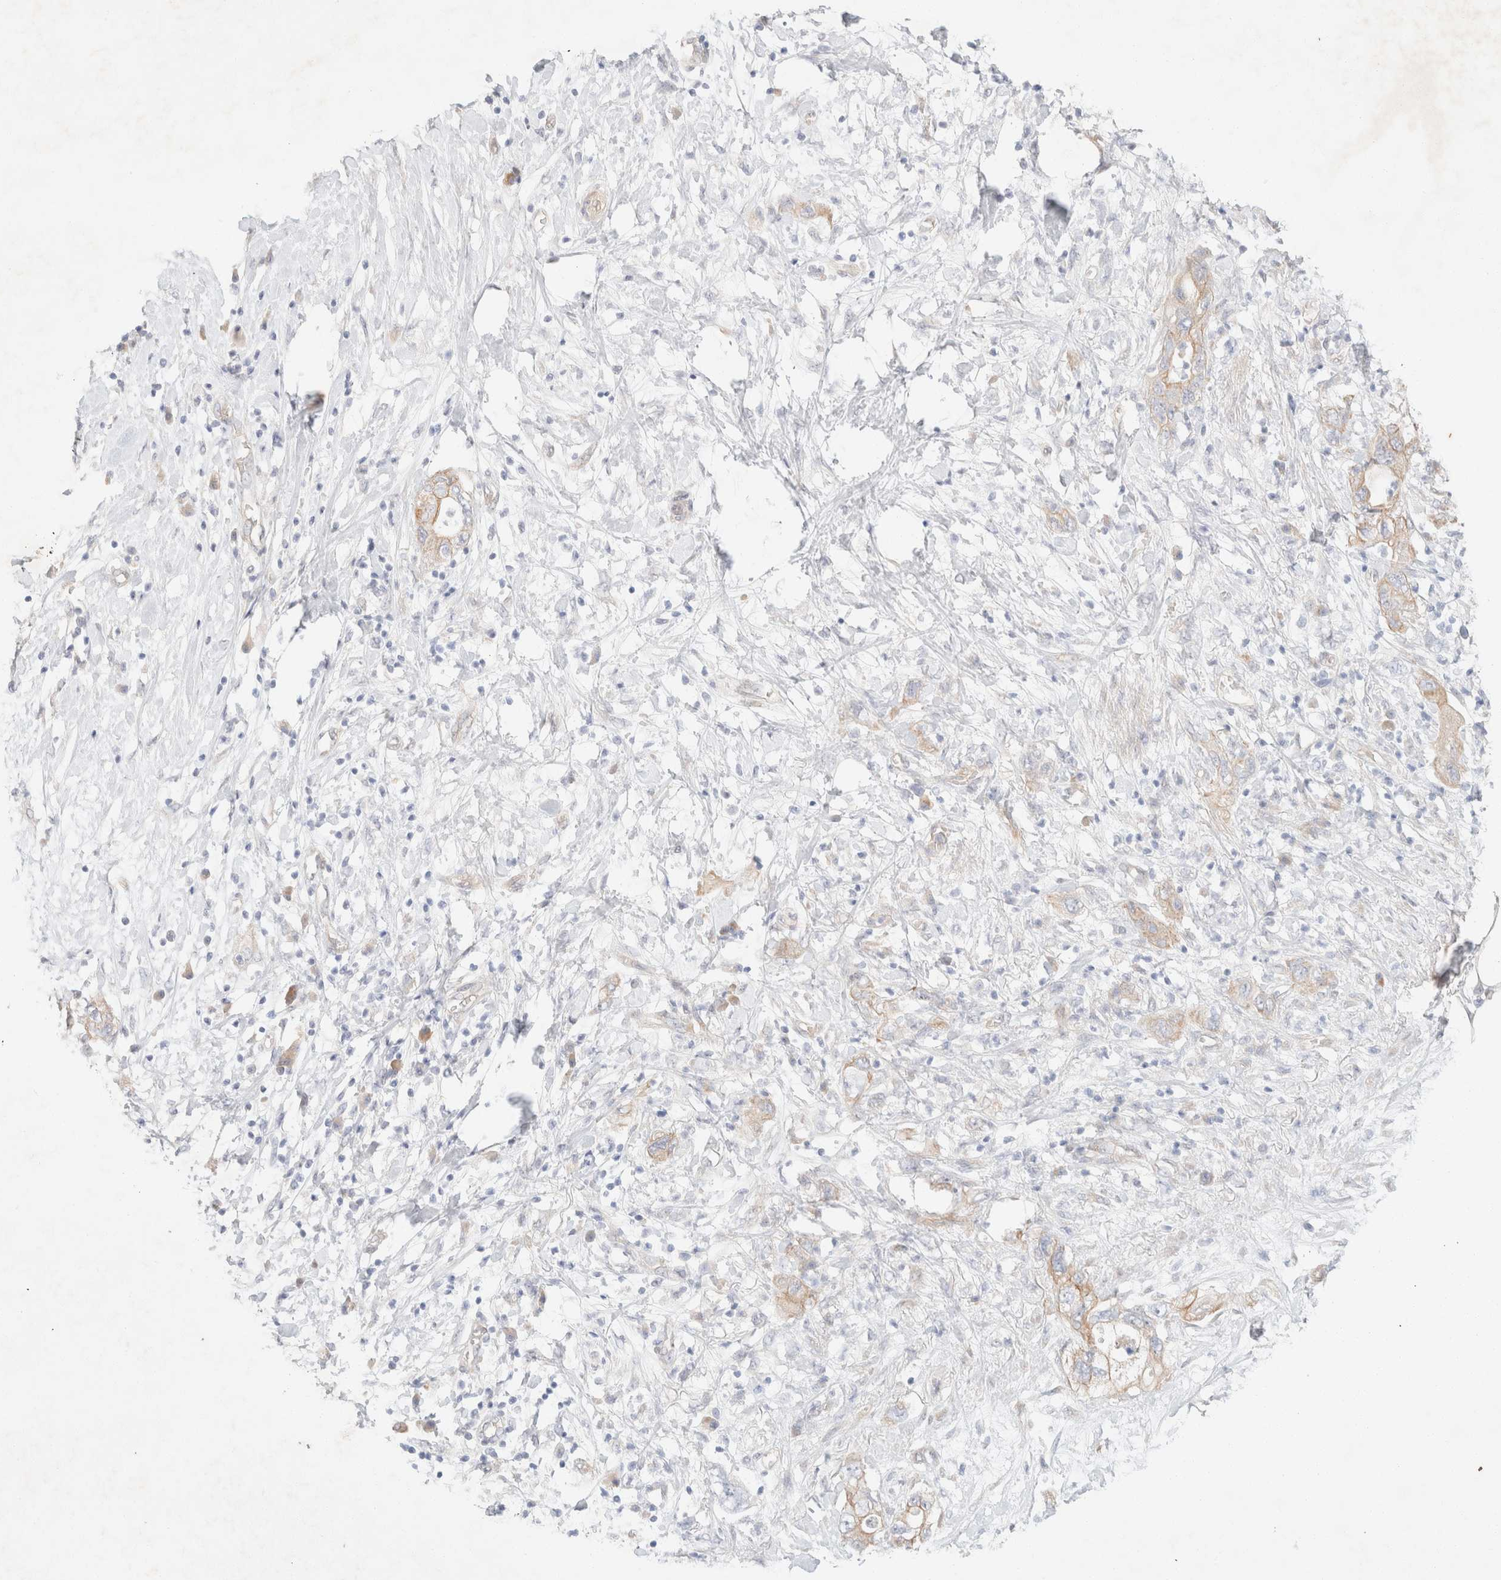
{"staining": {"intensity": "moderate", "quantity": ">75%", "location": "cytoplasmic/membranous"}, "tissue": "pancreatic cancer", "cell_type": "Tumor cells", "image_type": "cancer", "snomed": [{"axis": "morphology", "description": "Adenocarcinoma, NOS"}, {"axis": "topography", "description": "Pancreas"}], "caption": "A brown stain highlights moderate cytoplasmic/membranous positivity of a protein in pancreatic cancer (adenocarcinoma) tumor cells.", "gene": "CSNK1E", "patient": {"sex": "female", "age": 73}}